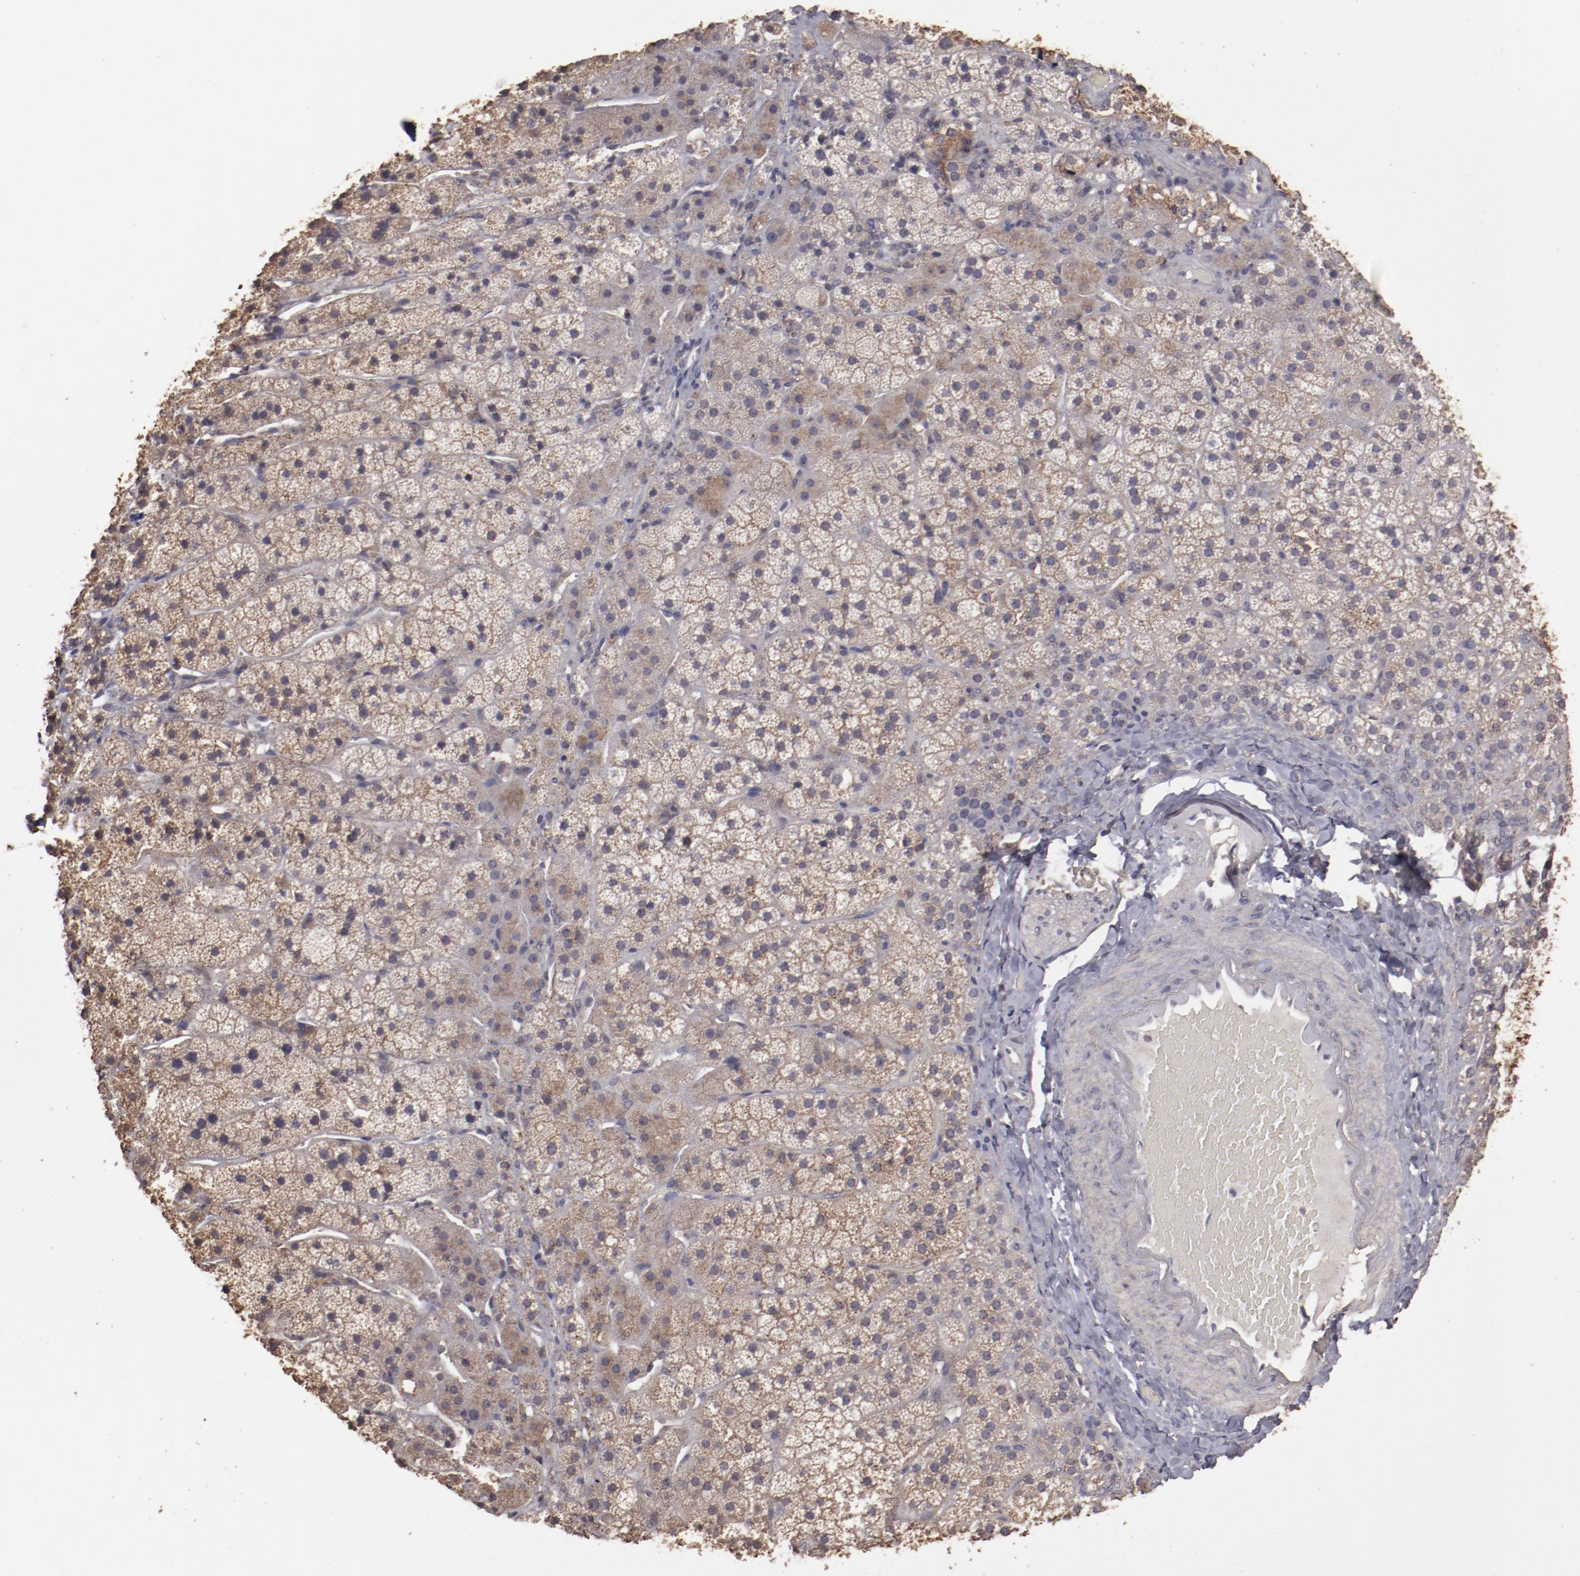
{"staining": {"intensity": "moderate", "quantity": "25%-75%", "location": "cytoplasmic/membranous"}, "tissue": "adrenal gland", "cell_type": "Glandular cells", "image_type": "normal", "snomed": [{"axis": "morphology", "description": "Normal tissue, NOS"}, {"axis": "topography", "description": "Adrenal gland"}], "caption": "Brown immunohistochemical staining in unremarkable adrenal gland shows moderate cytoplasmic/membranous staining in approximately 25%-75% of glandular cells. The protein of interest is stained brown, and the nuclei are stained in blue (DAB IHC with brightfield microscopy, high magnification).", "gene": "FAT1", "patient": {"sex": "female", "age": 44}}